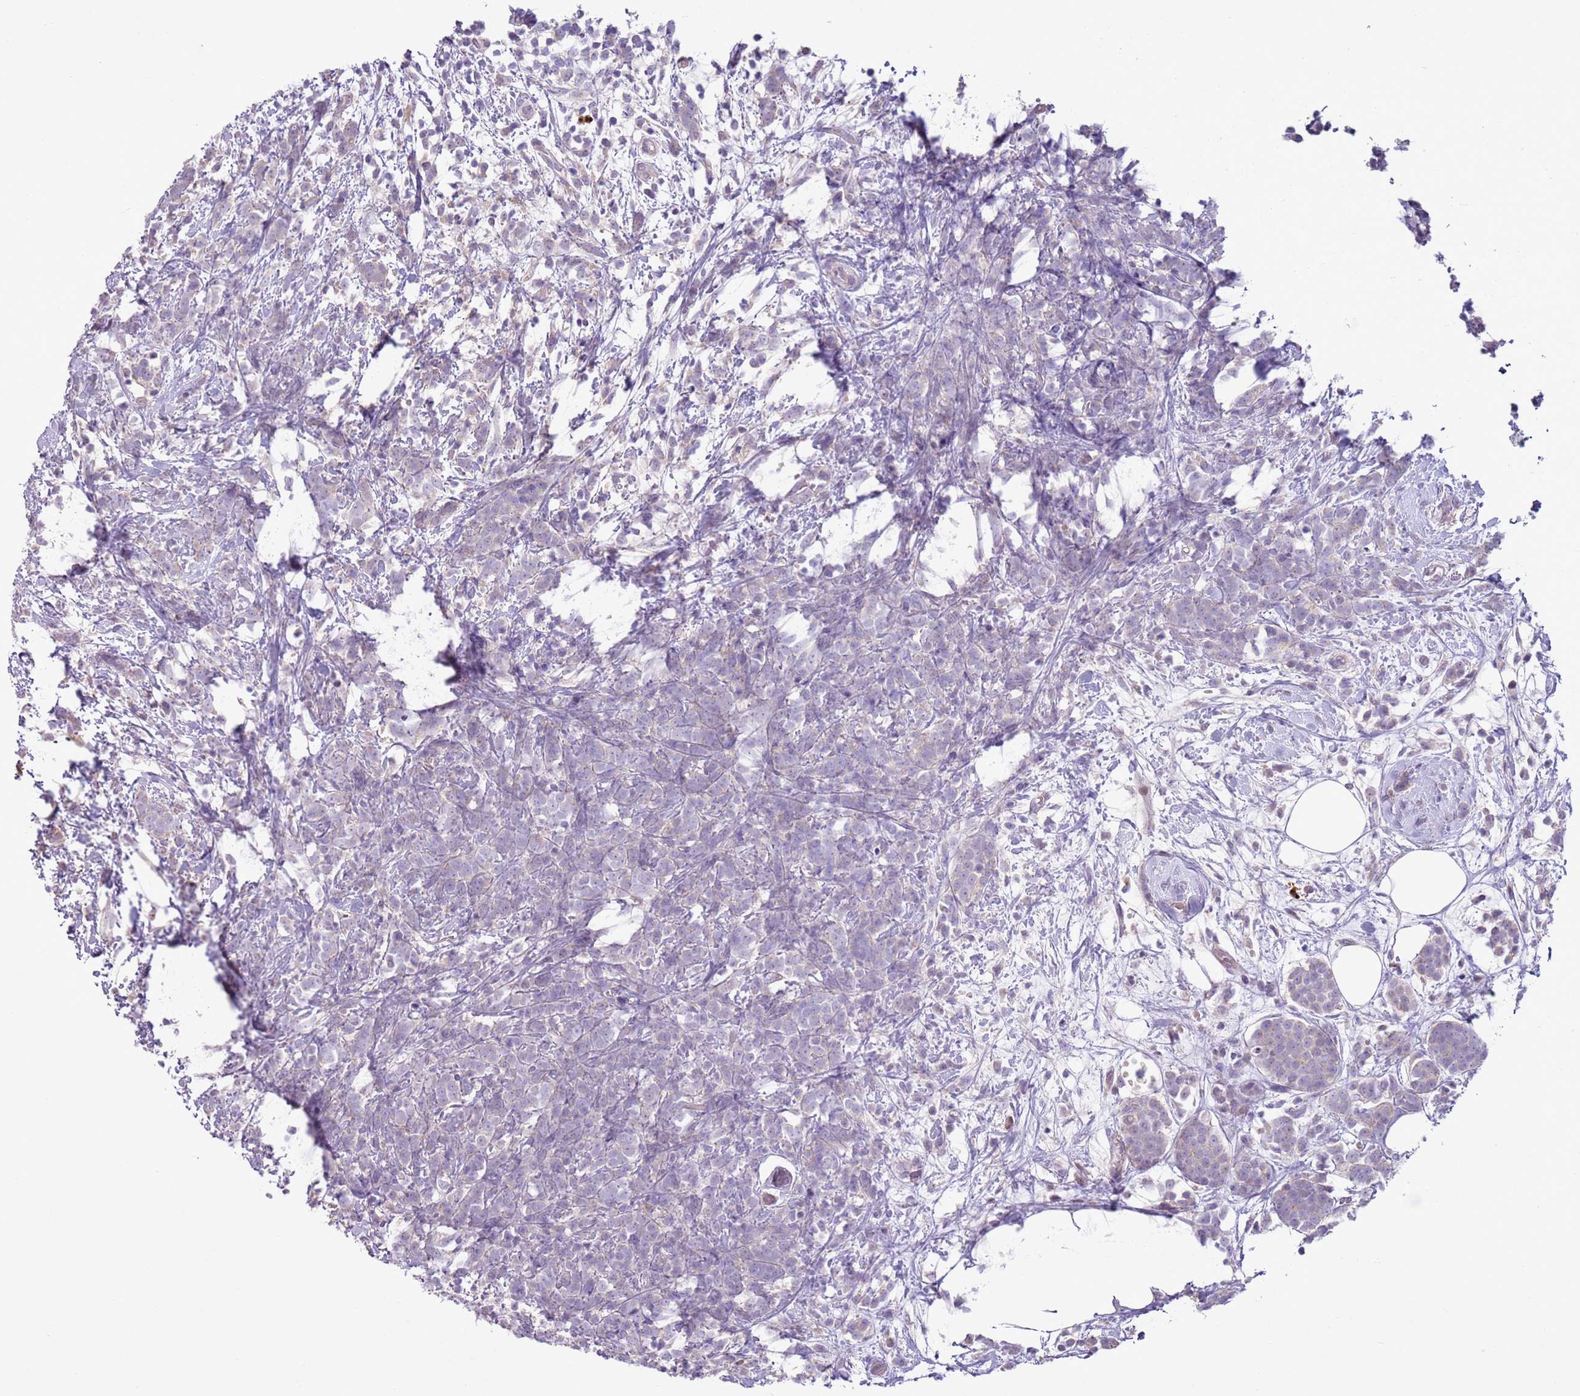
{"staining": {"intensity": "negative", "quantity": "none", "location": "none"}, "tissue": "breast cancer", "cell_type": "Tumor cells", "image_type": "cancer", "snomed": [{"axis": "morphology", "description": "Lobular carcinoma"}, {"axis": "topography", "description": "Breast"}], "caption": "IHC image of neoplastic tissue: breast lobular carcinoma stained with DAB shows no significant protein staining in tumor cells.", "gene": "ZNF239", "patient": {"sex": "female", "age": 58}}